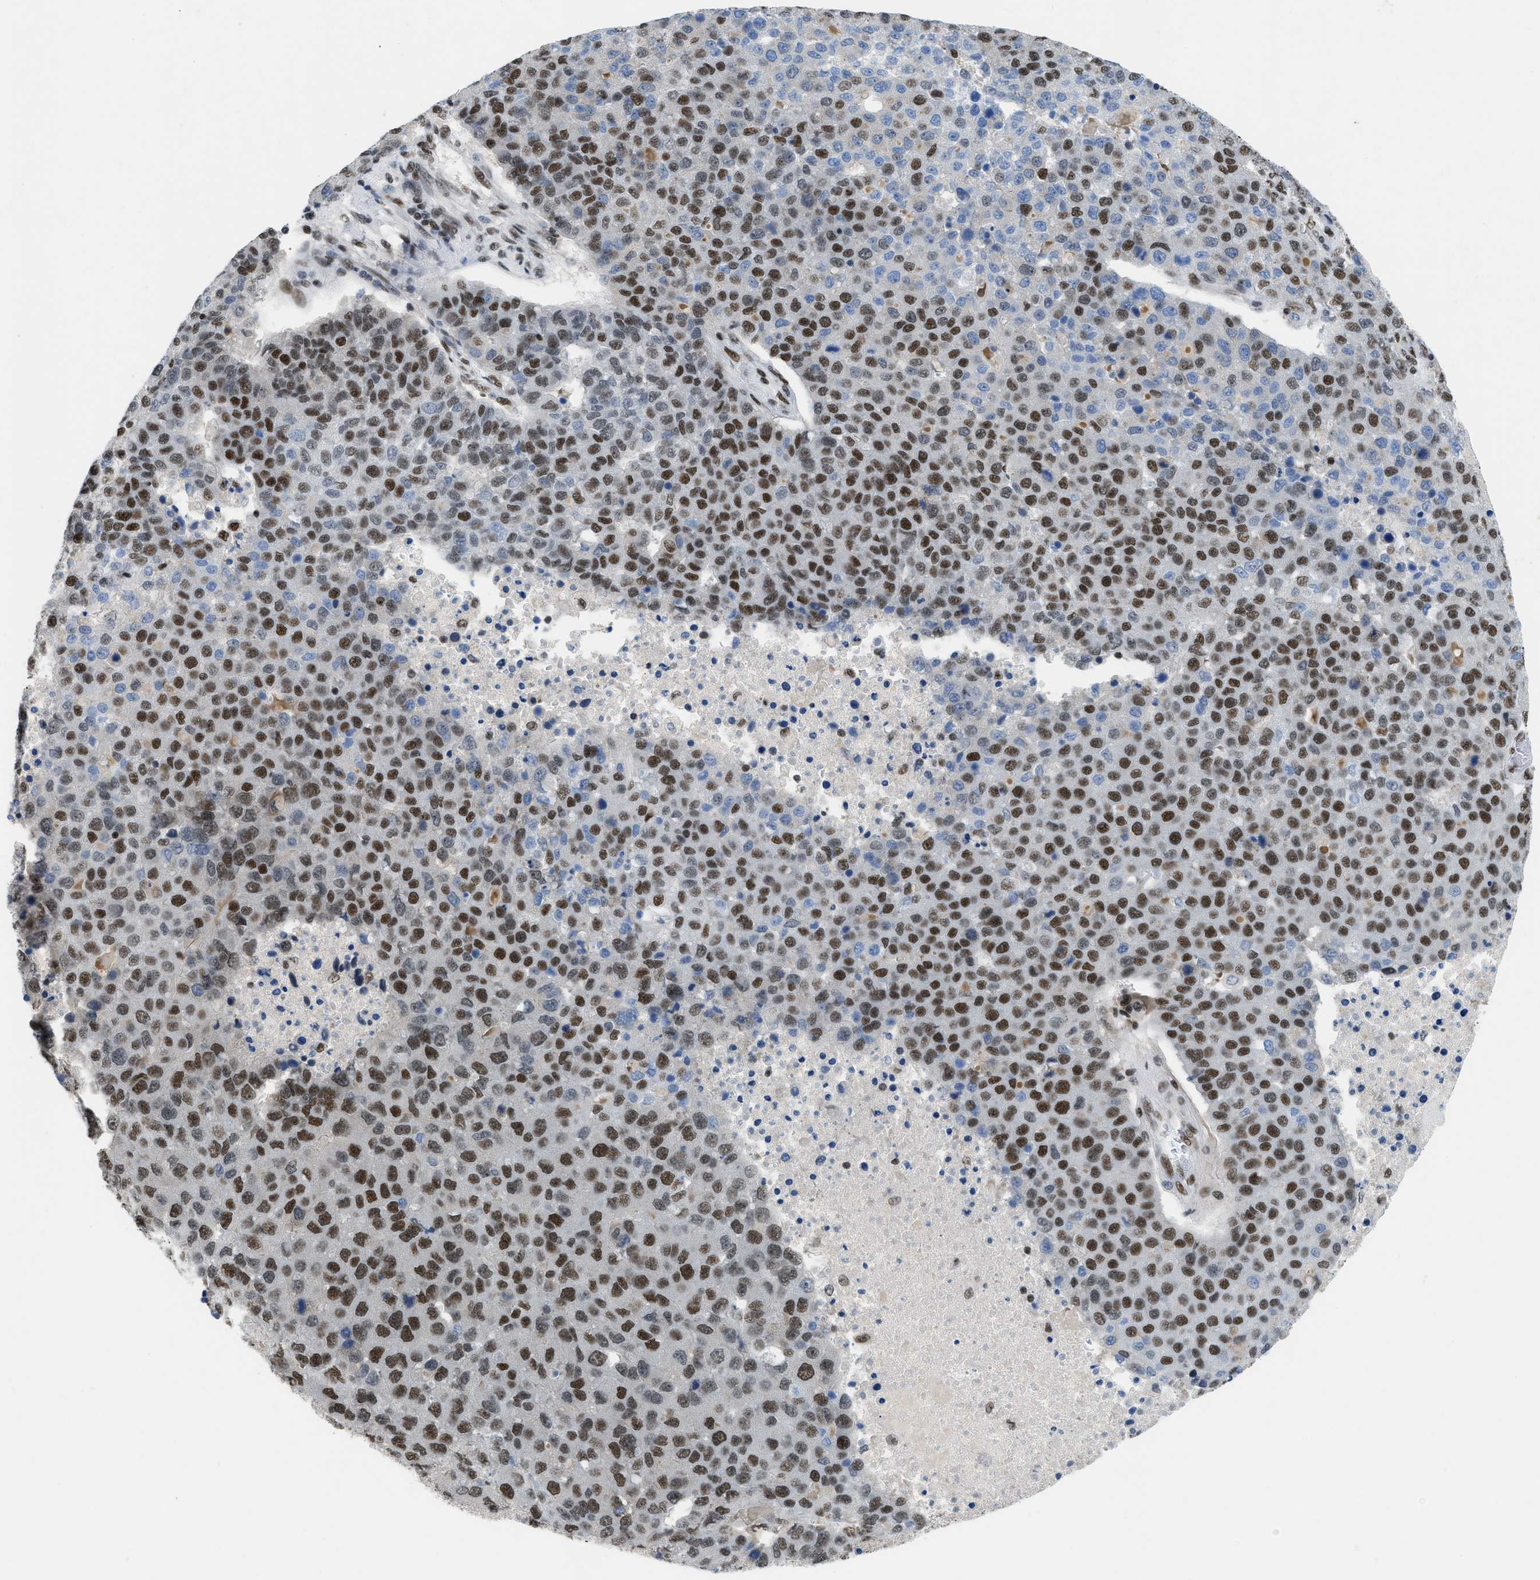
{"staining": {"intensity": "strong", "quantity": ">75%", "location": "nuclear"}, "tissue": "pancreatic cancer", "cell_type": "Tumor cells", "image_type": "cancer", "snomed": [{"axis": "morphology", "description": "Adenocarcinoma, NOS"}, {"axis": "topography", "description": "Pancreas"}], "caption": "Immunohistochemical staining of pancreatic cancer (adenocarcinoma) reveals strong nuclear protein expression in about >75% of tumor cells. (Stains: DAB (3,3'-diaminobenzidine) in brown, nuclei in blue, Microscopy: brightfield microscopy at high magnification).", "gene": "SCAF4", "patient": {"sex": "female", "age": 61}}